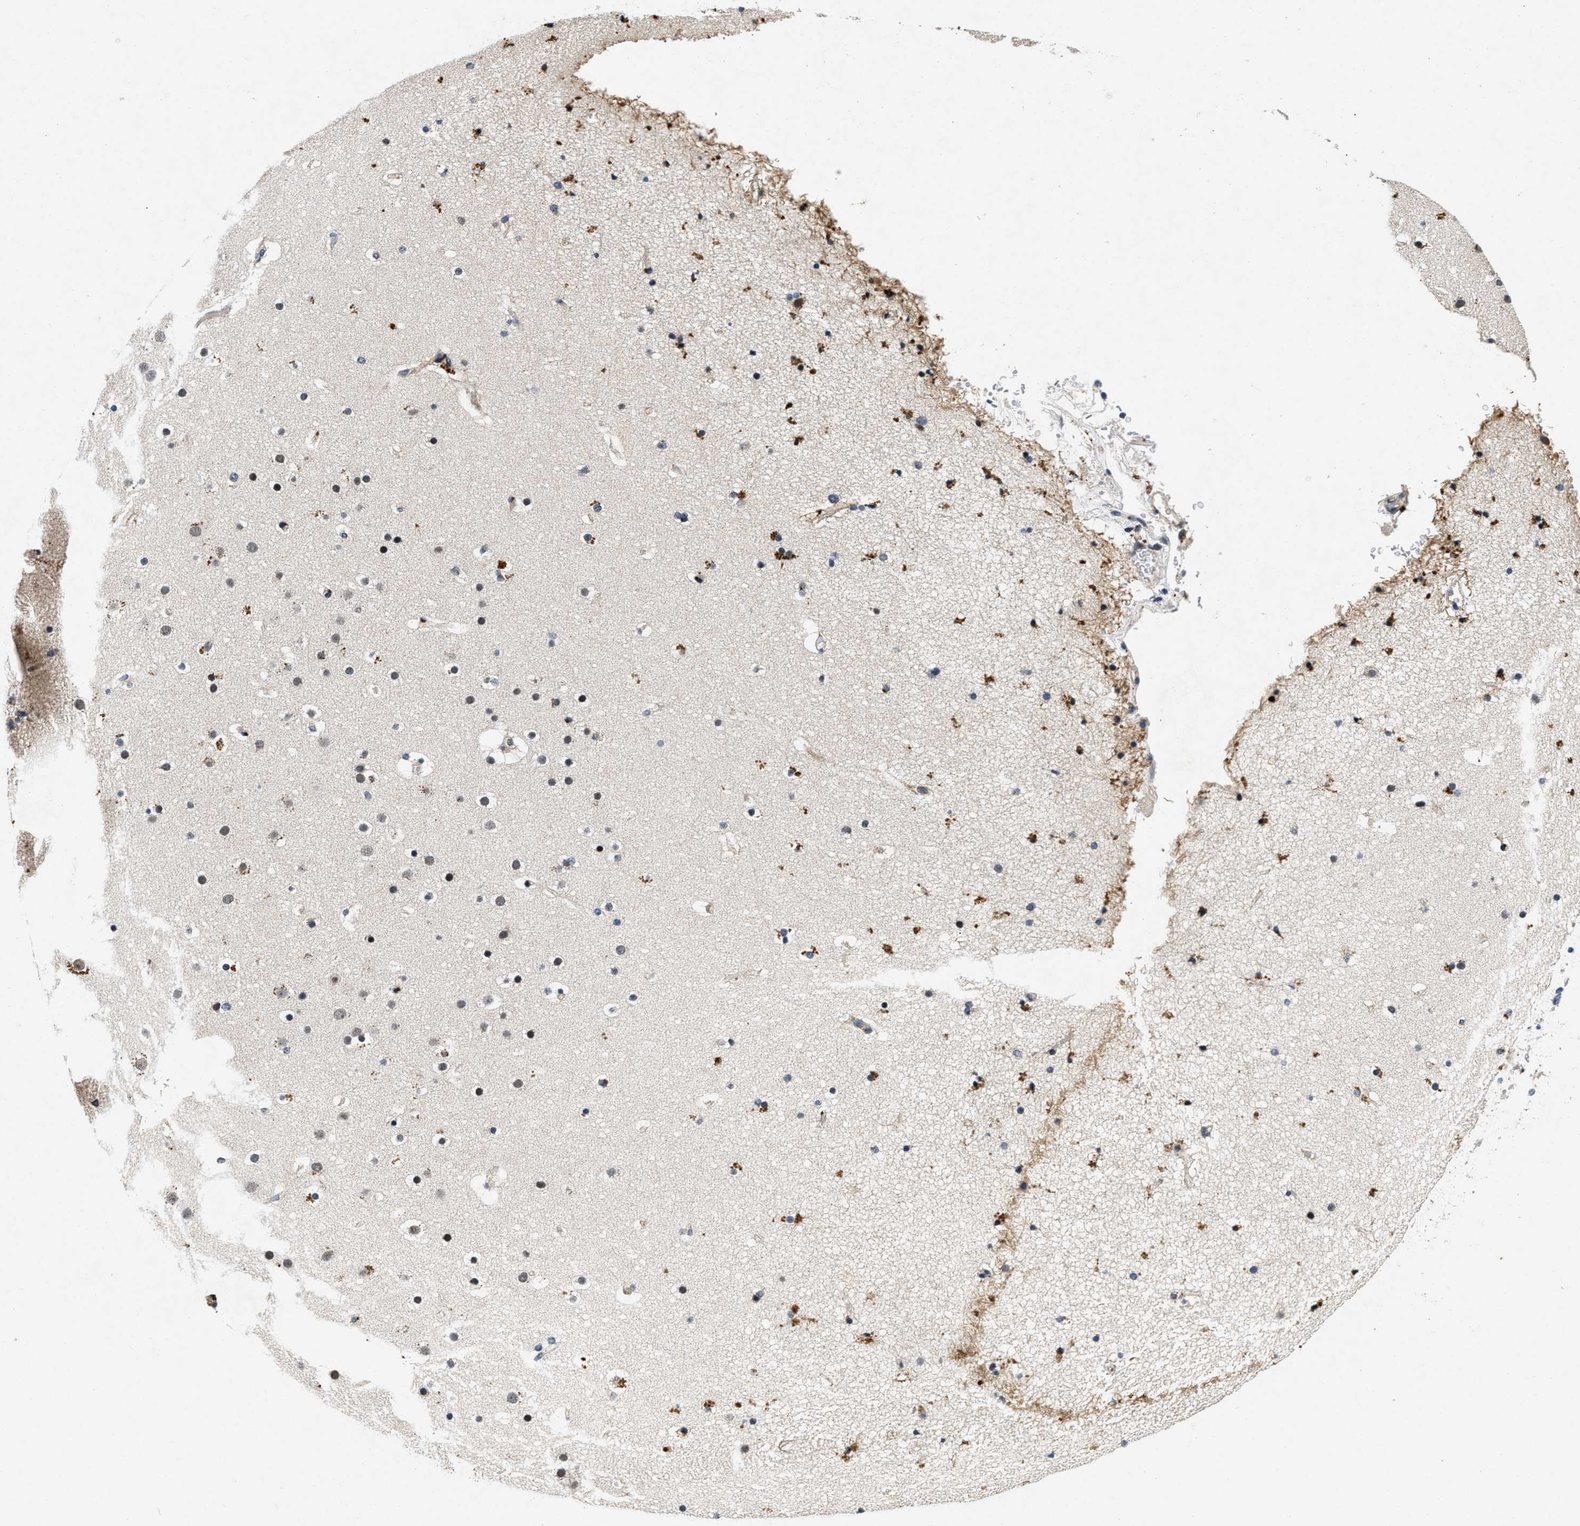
{"staining": {"intensity": "negative", "quantity": "none", "location": "none"}, "tissue": "cerebral cortex", "cell_type": "Endothelial cells", "image_type": "normal", "snomed": [{"axis": "morphology", "description": "Normal tissue, NOS"}, {"axis": "topography", "description": "Cerebral cortex"}], "caption": "Human cerebral cortex stained for a protein using immunohistochemistry exhibits no staining in endothelial cells.", "gene": "PDP1", "patient": {"sex": "male", "age": 57}}